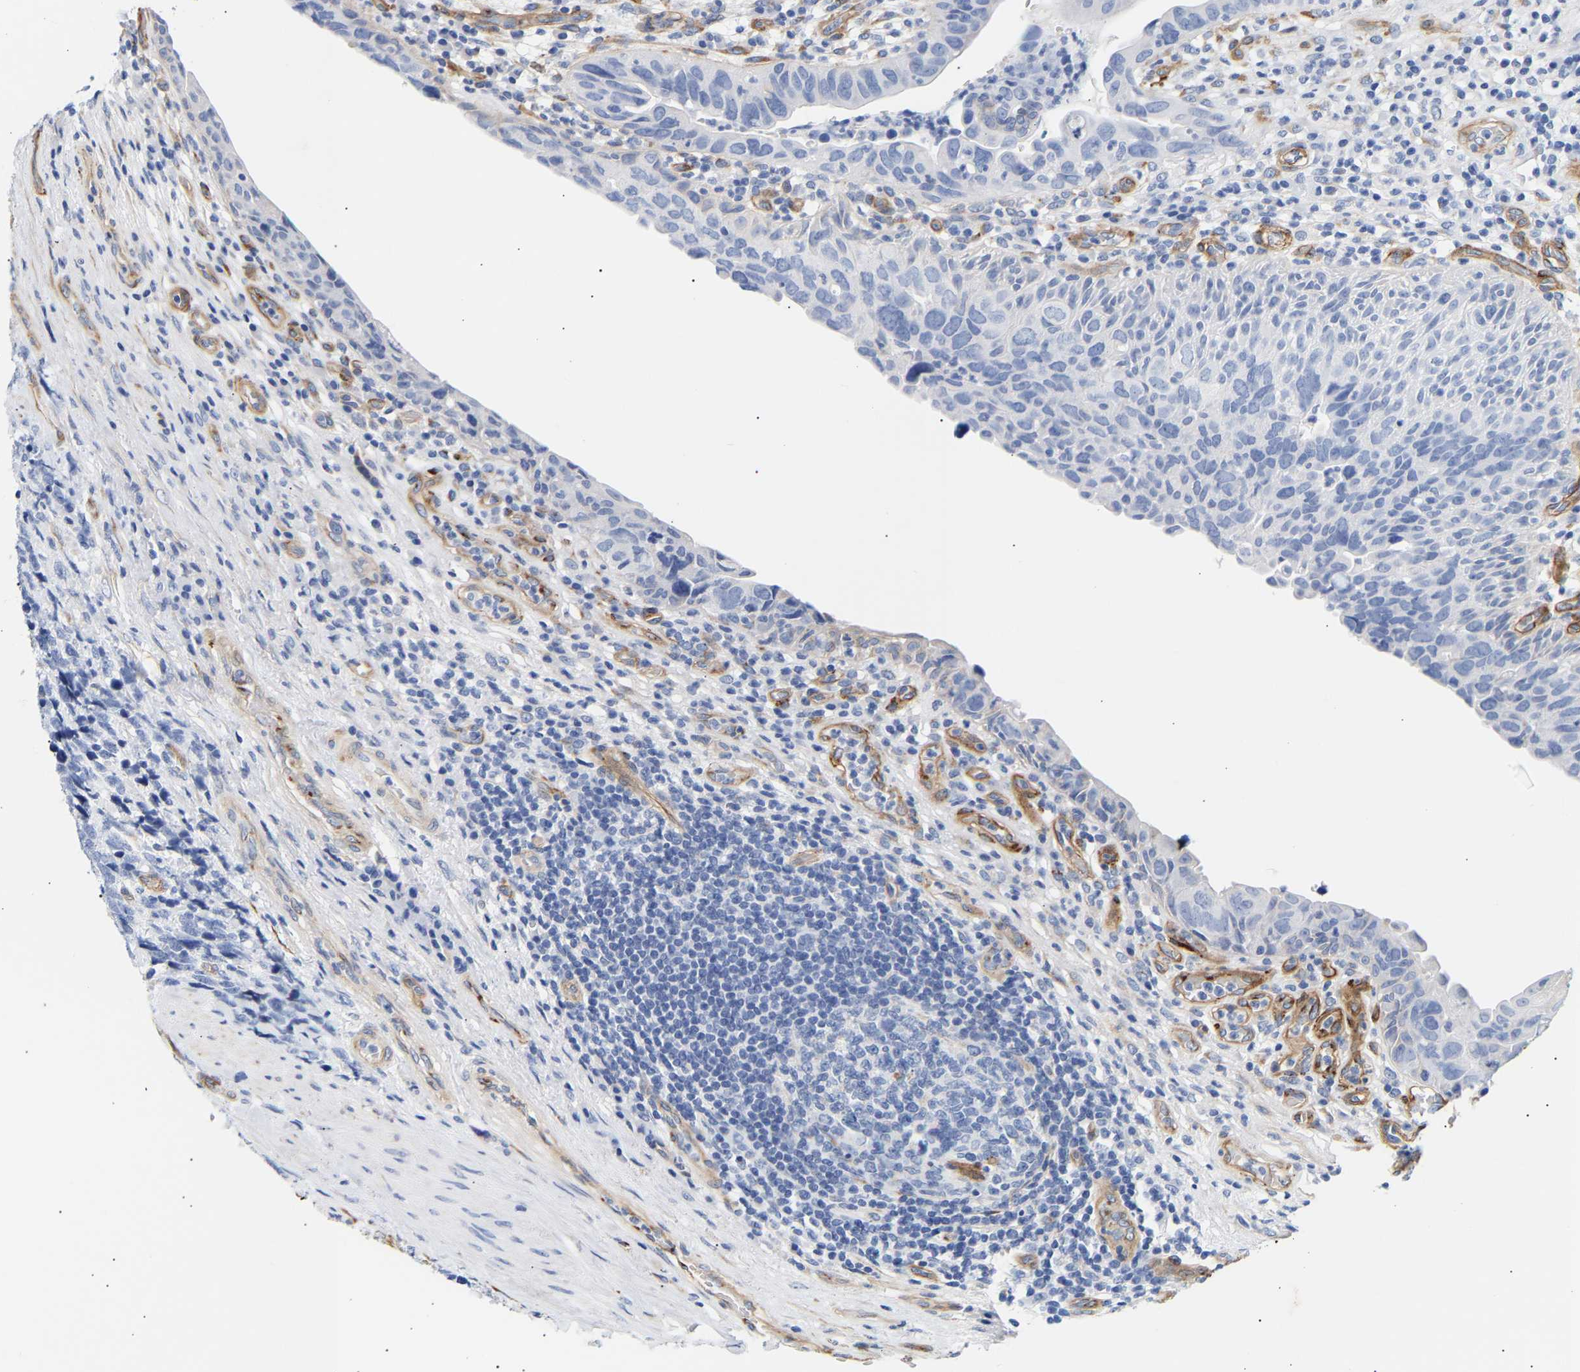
{"staining": {"intensity": "negative", "quantity": "none", "location": "none"}, "tissue": "urothelial cancer", "cell_type": "Tumor cells", "image_type": "cancer", "snomed": [{"axis": "morphology", "description": "Urothelial carcinoma, High grade"}, {"axis": "topography", "description": "Urinary bladder"}], "caption": "Photomicrograph shows no significant protein expression in tumor cells of urothelial carcinoma (high-grade).", "gene": "IGFBP7", "patient": {"sex": "female", "age": 82}}